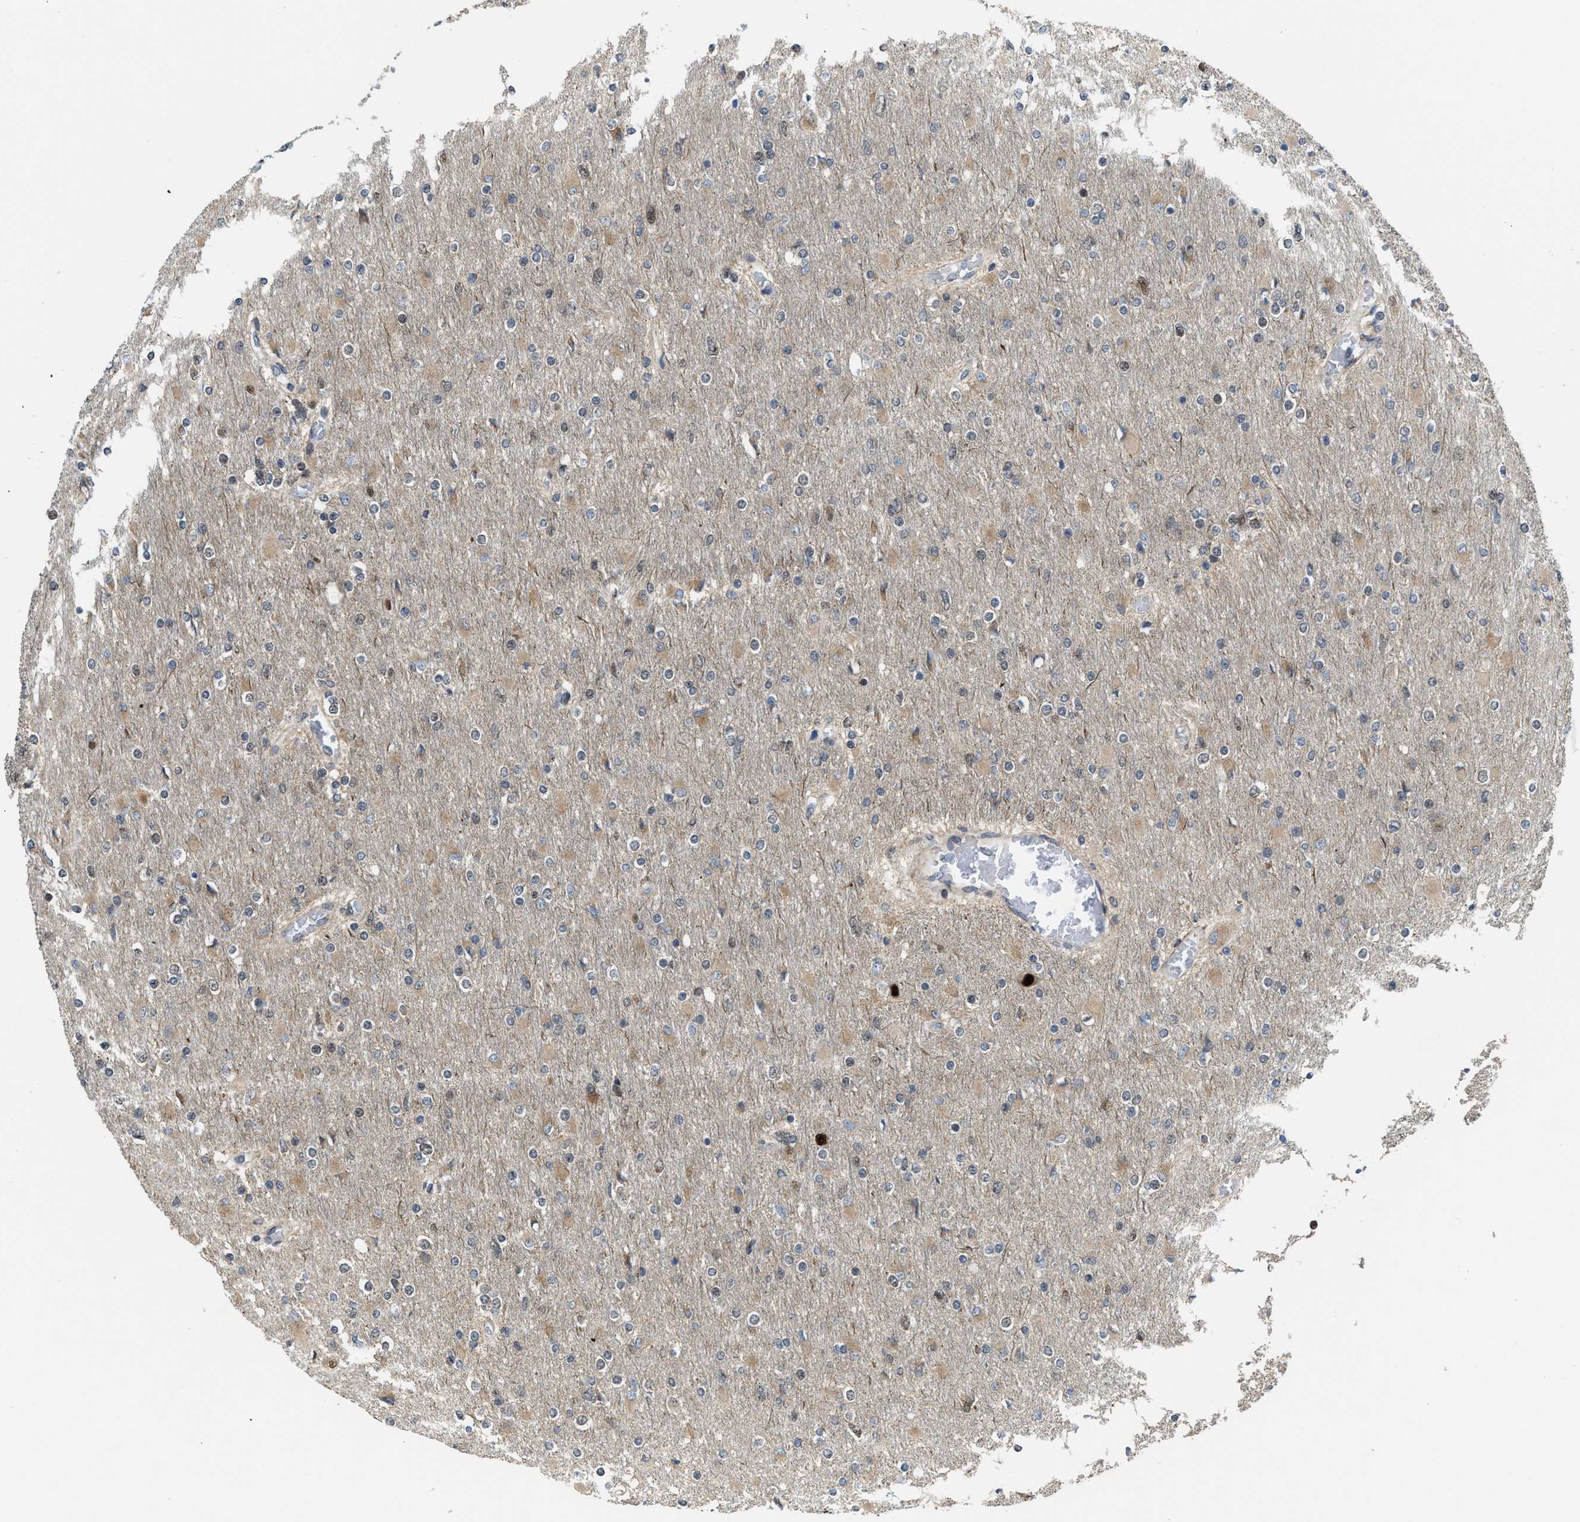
{"staining": {"intensity": "weak", "quantity": "<25%", "location": "nuclear"}, "tissue": "glioma", "cell_type": "Tumor cells", "image_type": "cancer", "snomed": [{"axis": "morphology", "description": "Glioma, malignant, High grade"}, {"axis": "topography", "description": "Cerebral cortex"}], "caption": "The histopathology image shows no significant positivity in tumor cells of glioma.", "gene": "ZNF250", "patient": {"sex": "female", "age": 36}}